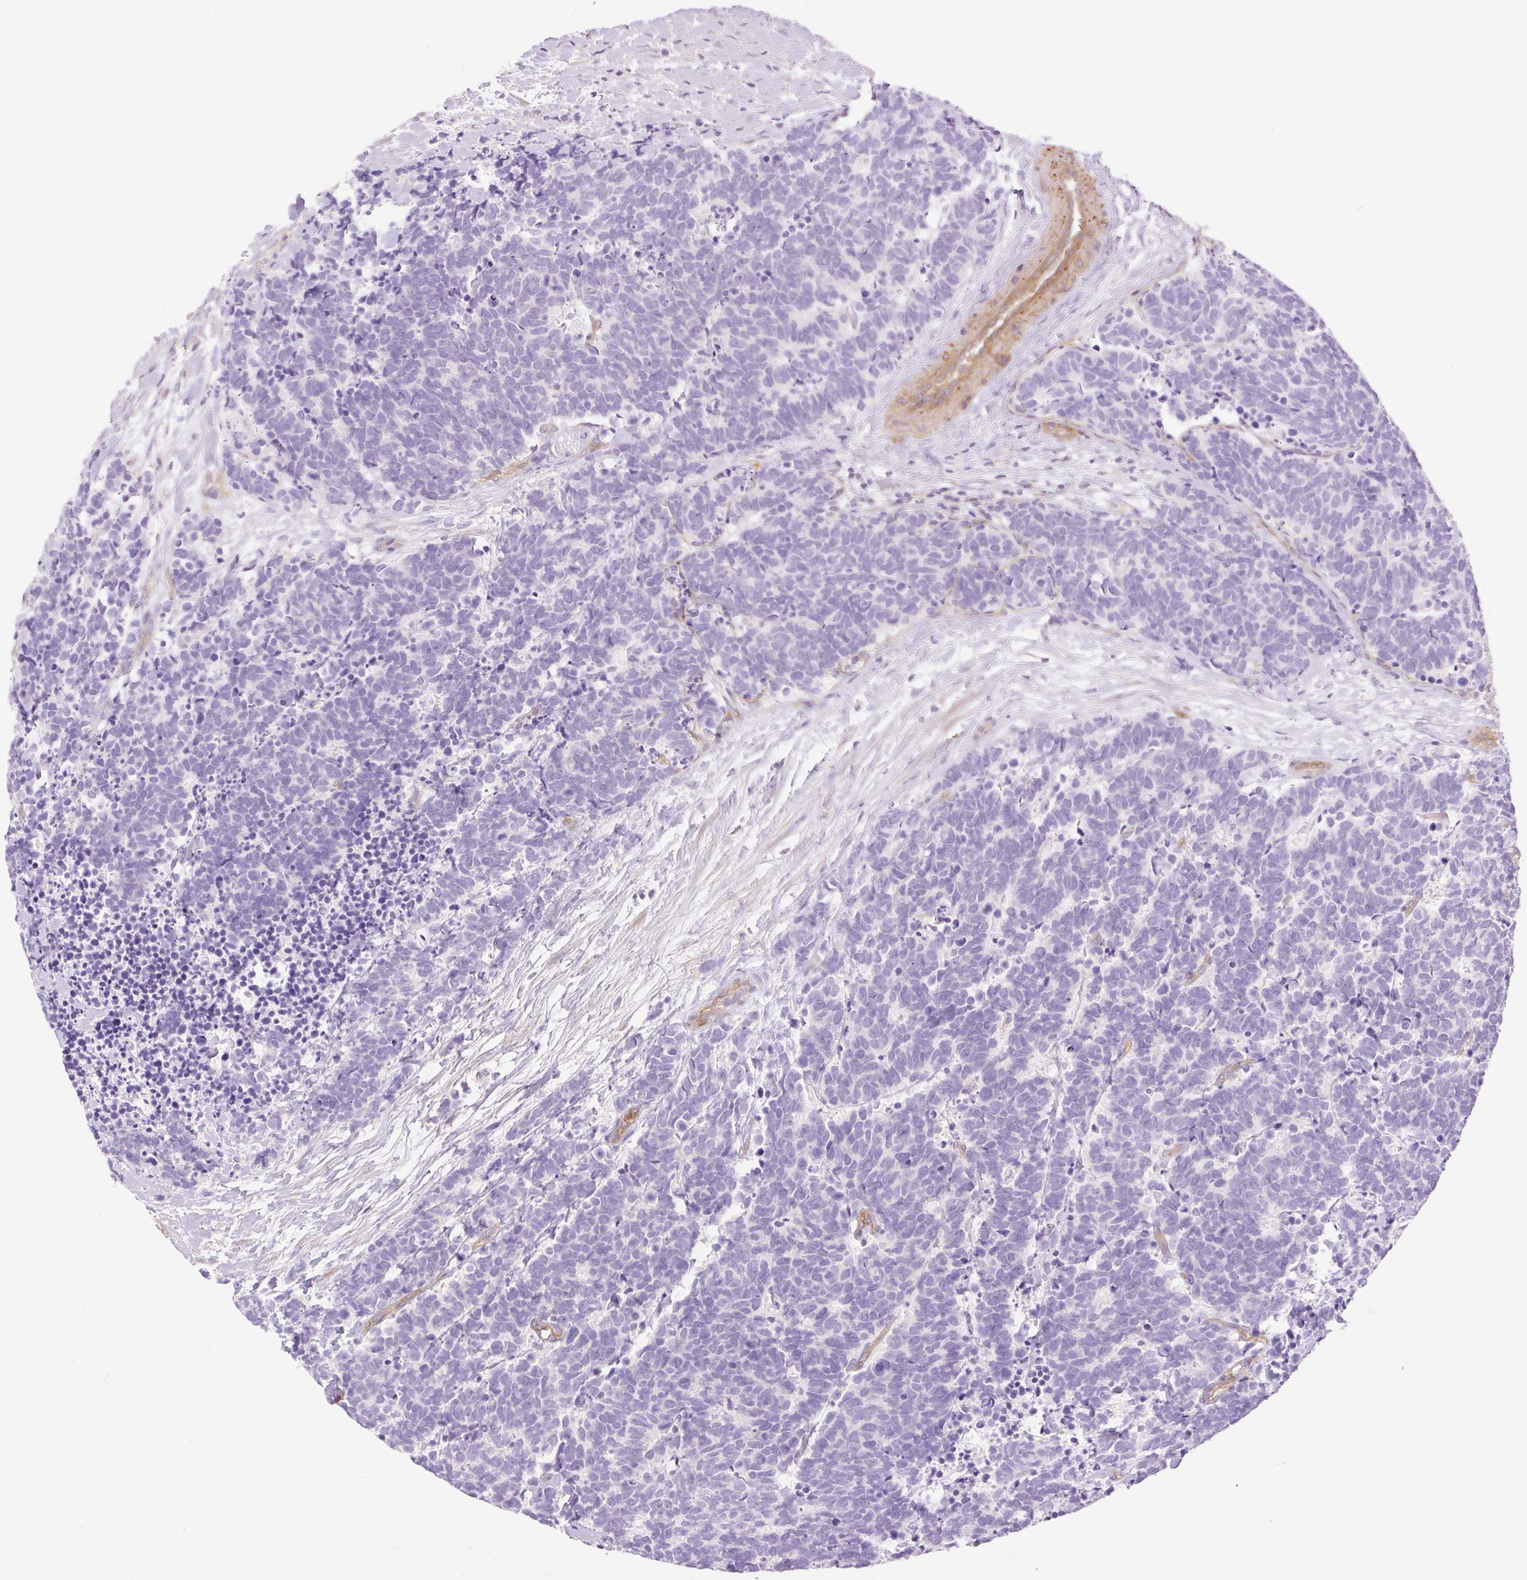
{"staining": {"intensity": "negative", "quantity": "none", "location": "none"}, "tissue": "carcinoid", "cell_type": "Tumor cells", "image_type": "cancer", "snomed": [{"axis": "morphology", "description": "Carcinoma, NOS"}, {"axis": "morphology", "description": "Carcinoid, malignant, NOS"}, {"axis": "topography", "description": "Prostate"}], "caption": "IHC histopathology image of human carcinoid stained for a protein (brown), which shows no staining in tumor cells.", "gene": "EHD3", "patient": {"sex": "male", "age": 57}}